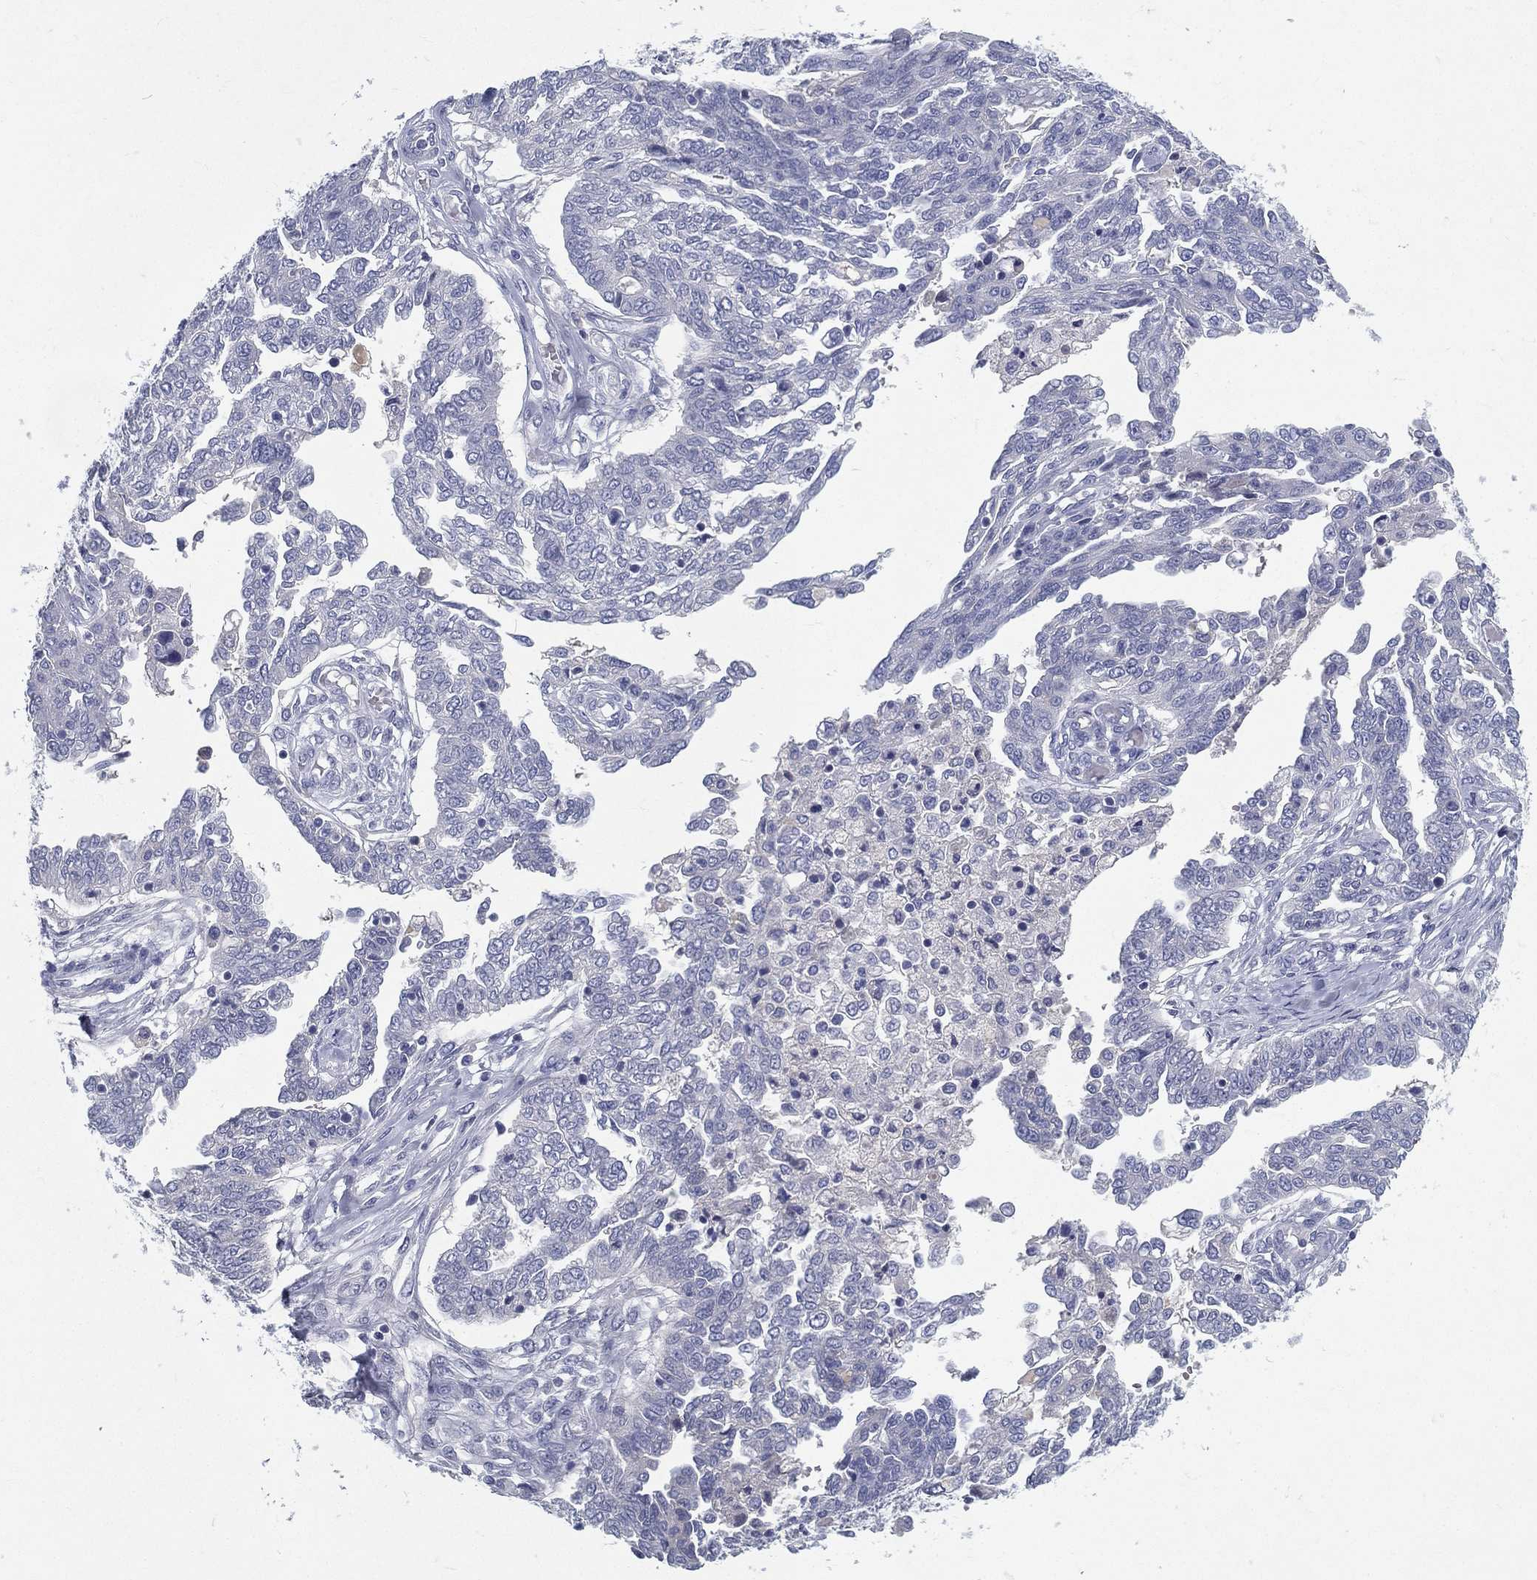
{"staining": {"intensity": "negative", "quantity": "none", "location": "none"}, "tissue": "ovarian cancer", "cell_type": "Tumor cells", "image_type": "cancer", "snomed": [{"axis": "morphology", "description": "Cystadenocarcinoma, serous, NOS"}, {"axis": "topography", "description": "Ovary"}], "caption": "The immunohistochemistry micrograph has no significant expression in tumor cells of ovarian serous cystadenocarcinoma tissue.", "gene": "RGS13", "patient": {"sex": "female", "age": 67}}